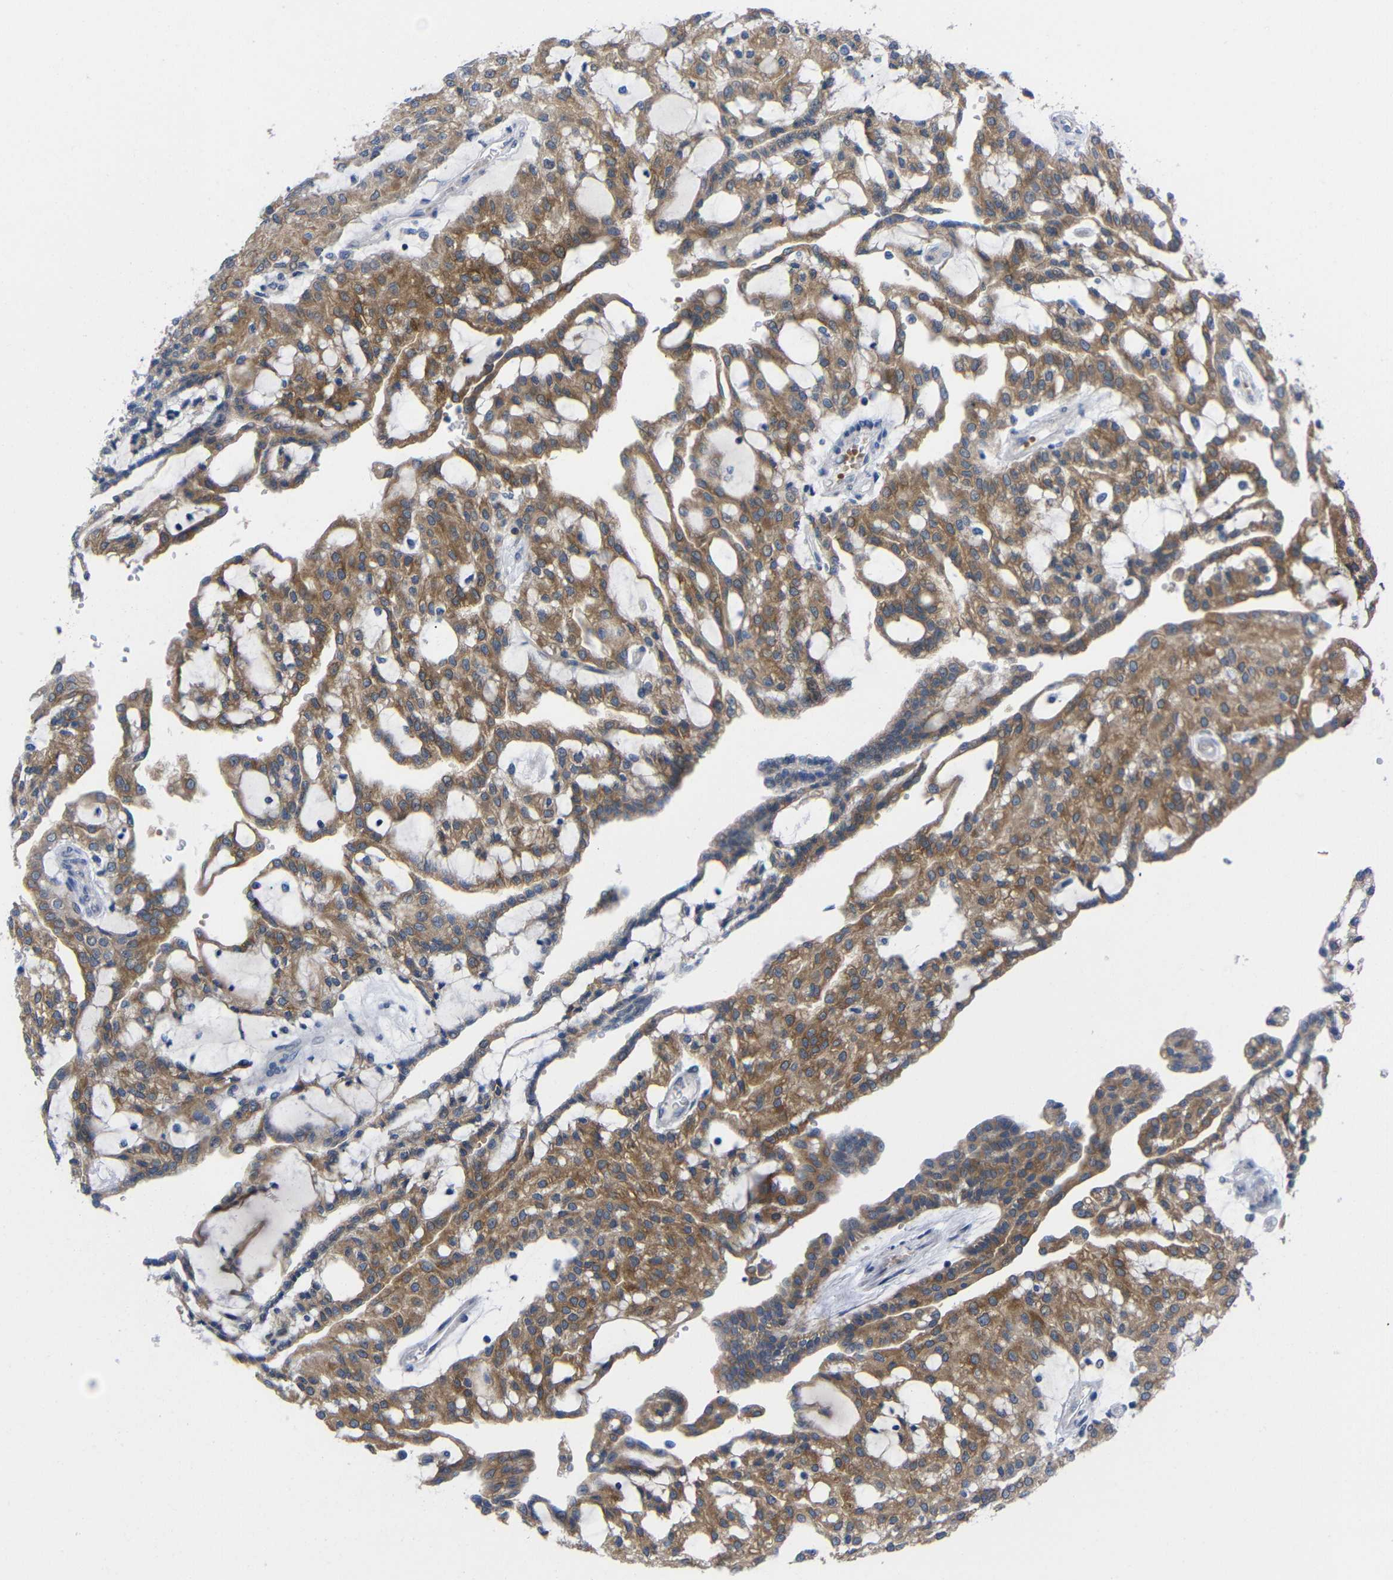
{"staining": {"intensity": "moderate", "quantity": ">75%", "location": "cytoplasmic/membranous"}, "tissue": "renal cancer", "cell_type": "Tumor cells", "image_type": "cancer", "snomed": [{"axis": "morphology", "description": "Adenocarcinoma, NOS"}, {"axis": "topography", "description": "Kidney"}], "caption": "Renal adenocarcinoma stained for a protein (brown) displays moderate cytoplasmic/membranous positive staining in about >75% of tumor cells.", "gene": "CMTM1", "patient": {"sex": "male", "age": 63}}